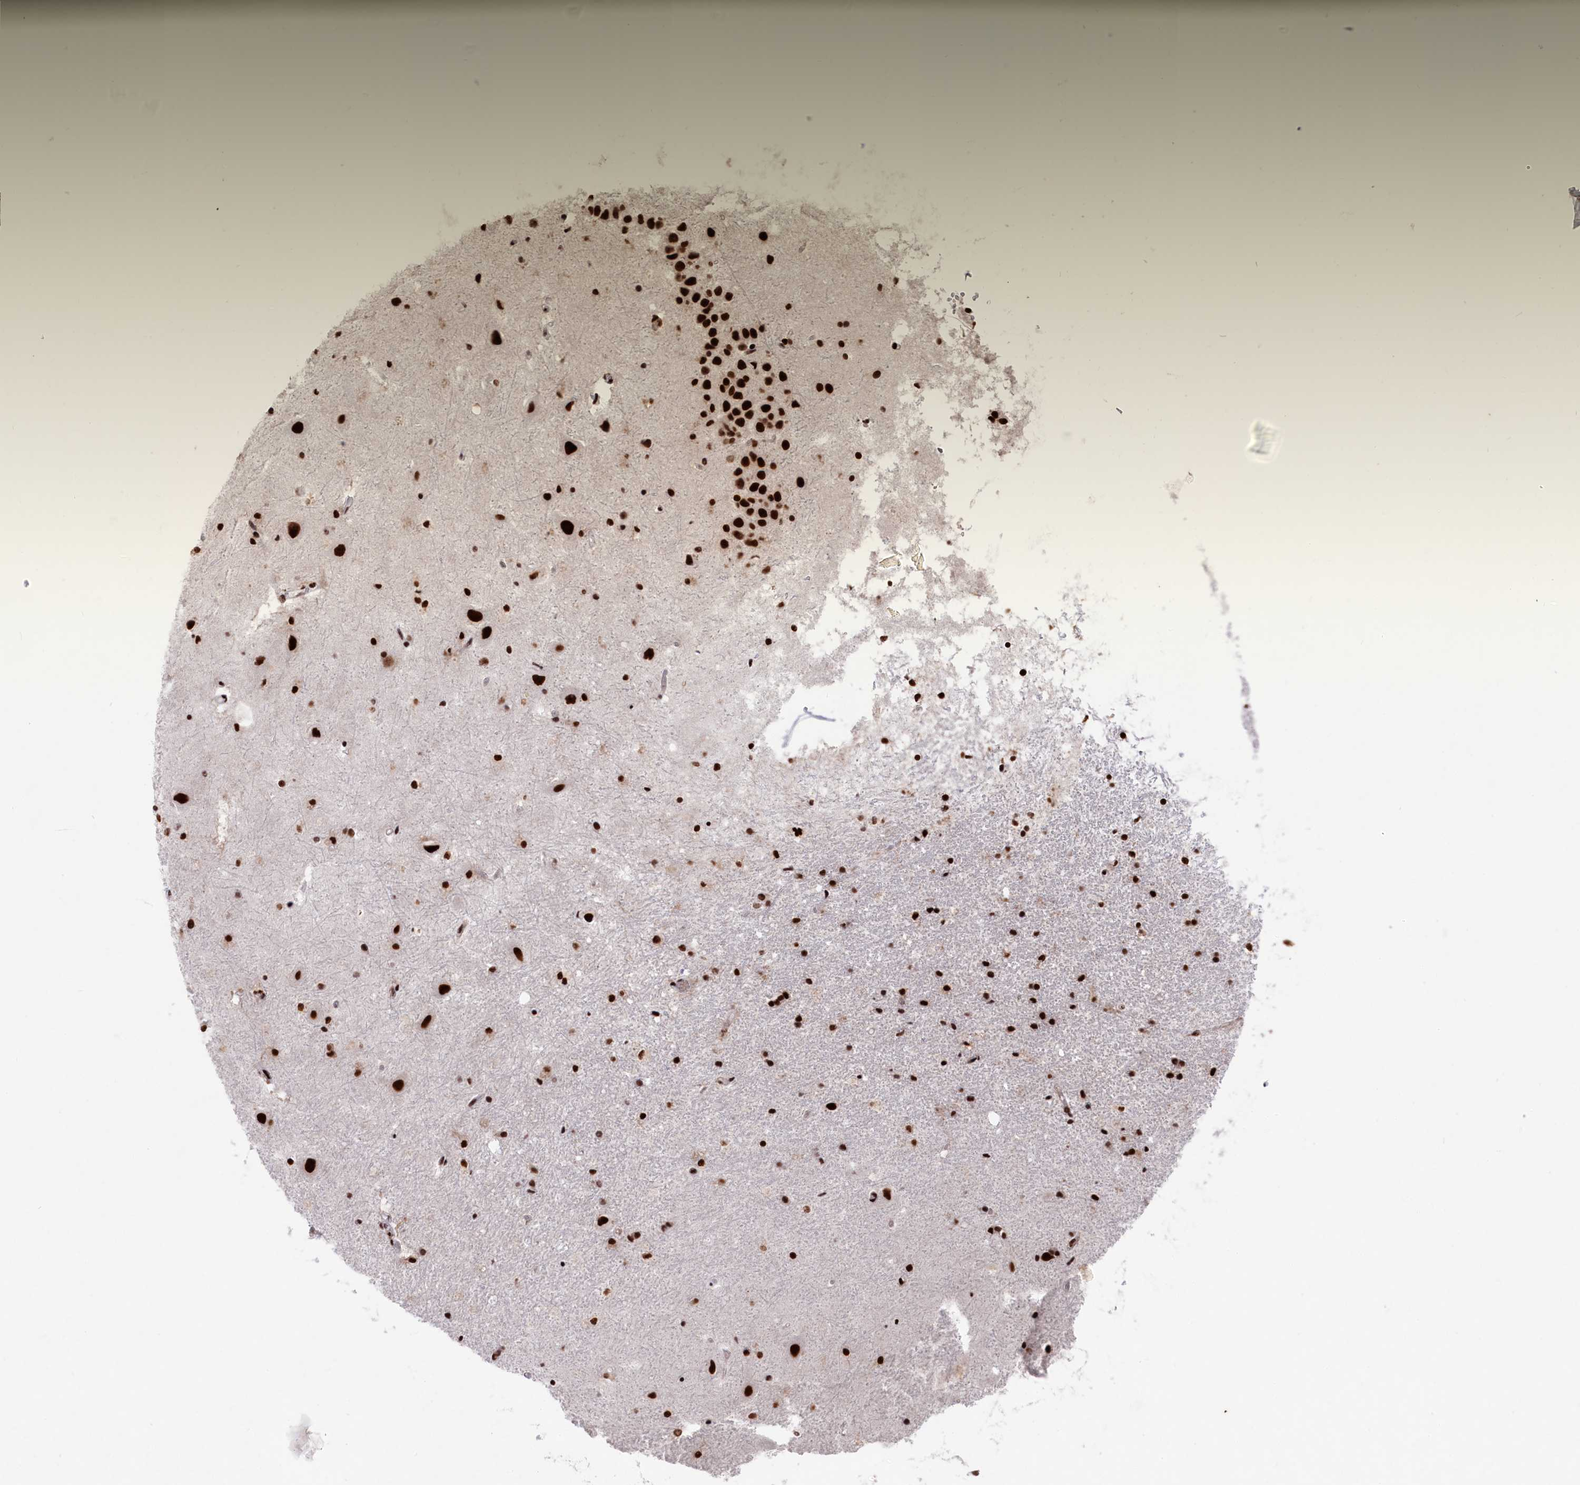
{"staining": {"intensity": "strong", "quantity": ">75%", "location": "nuclear"}, "tissue": "hippocampus", "cell_type": "Glial cells", "image_type": "normal", "snomed": [{"axis": "morphology", "description": "Normal tissue, NOS"}, {"axis": "topography", "description": "Hippocampus"}], "caption": "IHC image of benign hippocampus stained for a protein (brown), which shows high levels of strong nuclear expression in approximately >75% of glial cells.", "gene": "PRPF31", "patient": {"sex": "female", "age": 52}}